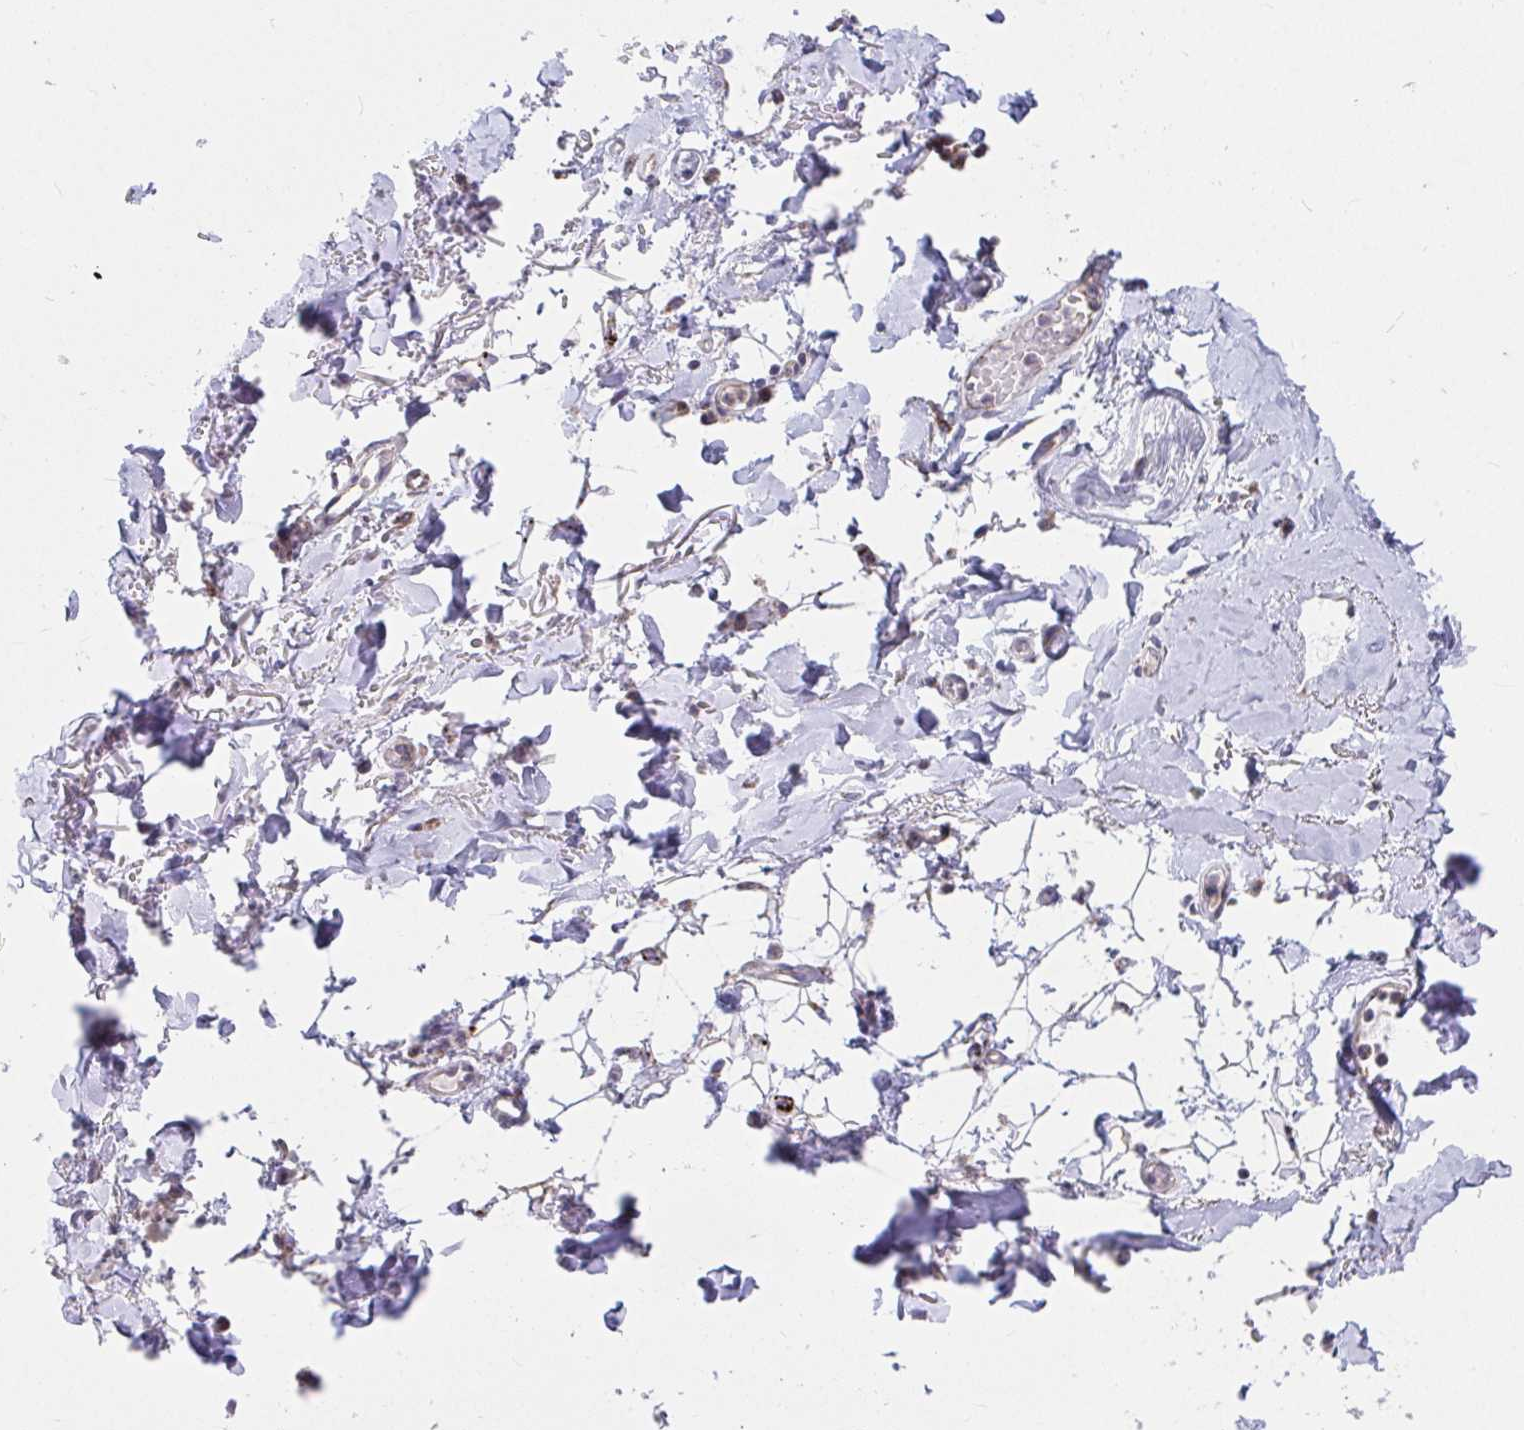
{"staining": {"intensity": "negative", "quantity": "none", "location": "none"}, "tissue": "adipose tissue", "cell_type": "Adipocytes", "image_type": "normal", "snomed": [{"axis": "morphology", "description": "Normal tissue, NOS"}, {"axis": "topography", "description": "Anal"}, {"axis": "topography", "description": "Peripheral nerve tissue"}], "caption": "Adipose tissue was stained to show a protein in brown. There is no significant expression in adipocytes. Brightfield microscopy of immunohistochemistry stained with DAB (3,3'-diaminobenzidine) (brown) and hematoxylin (blue), captured at high magnification.", "gene": "EXOC5", "patient": {"sex": "male", "age": 78}}